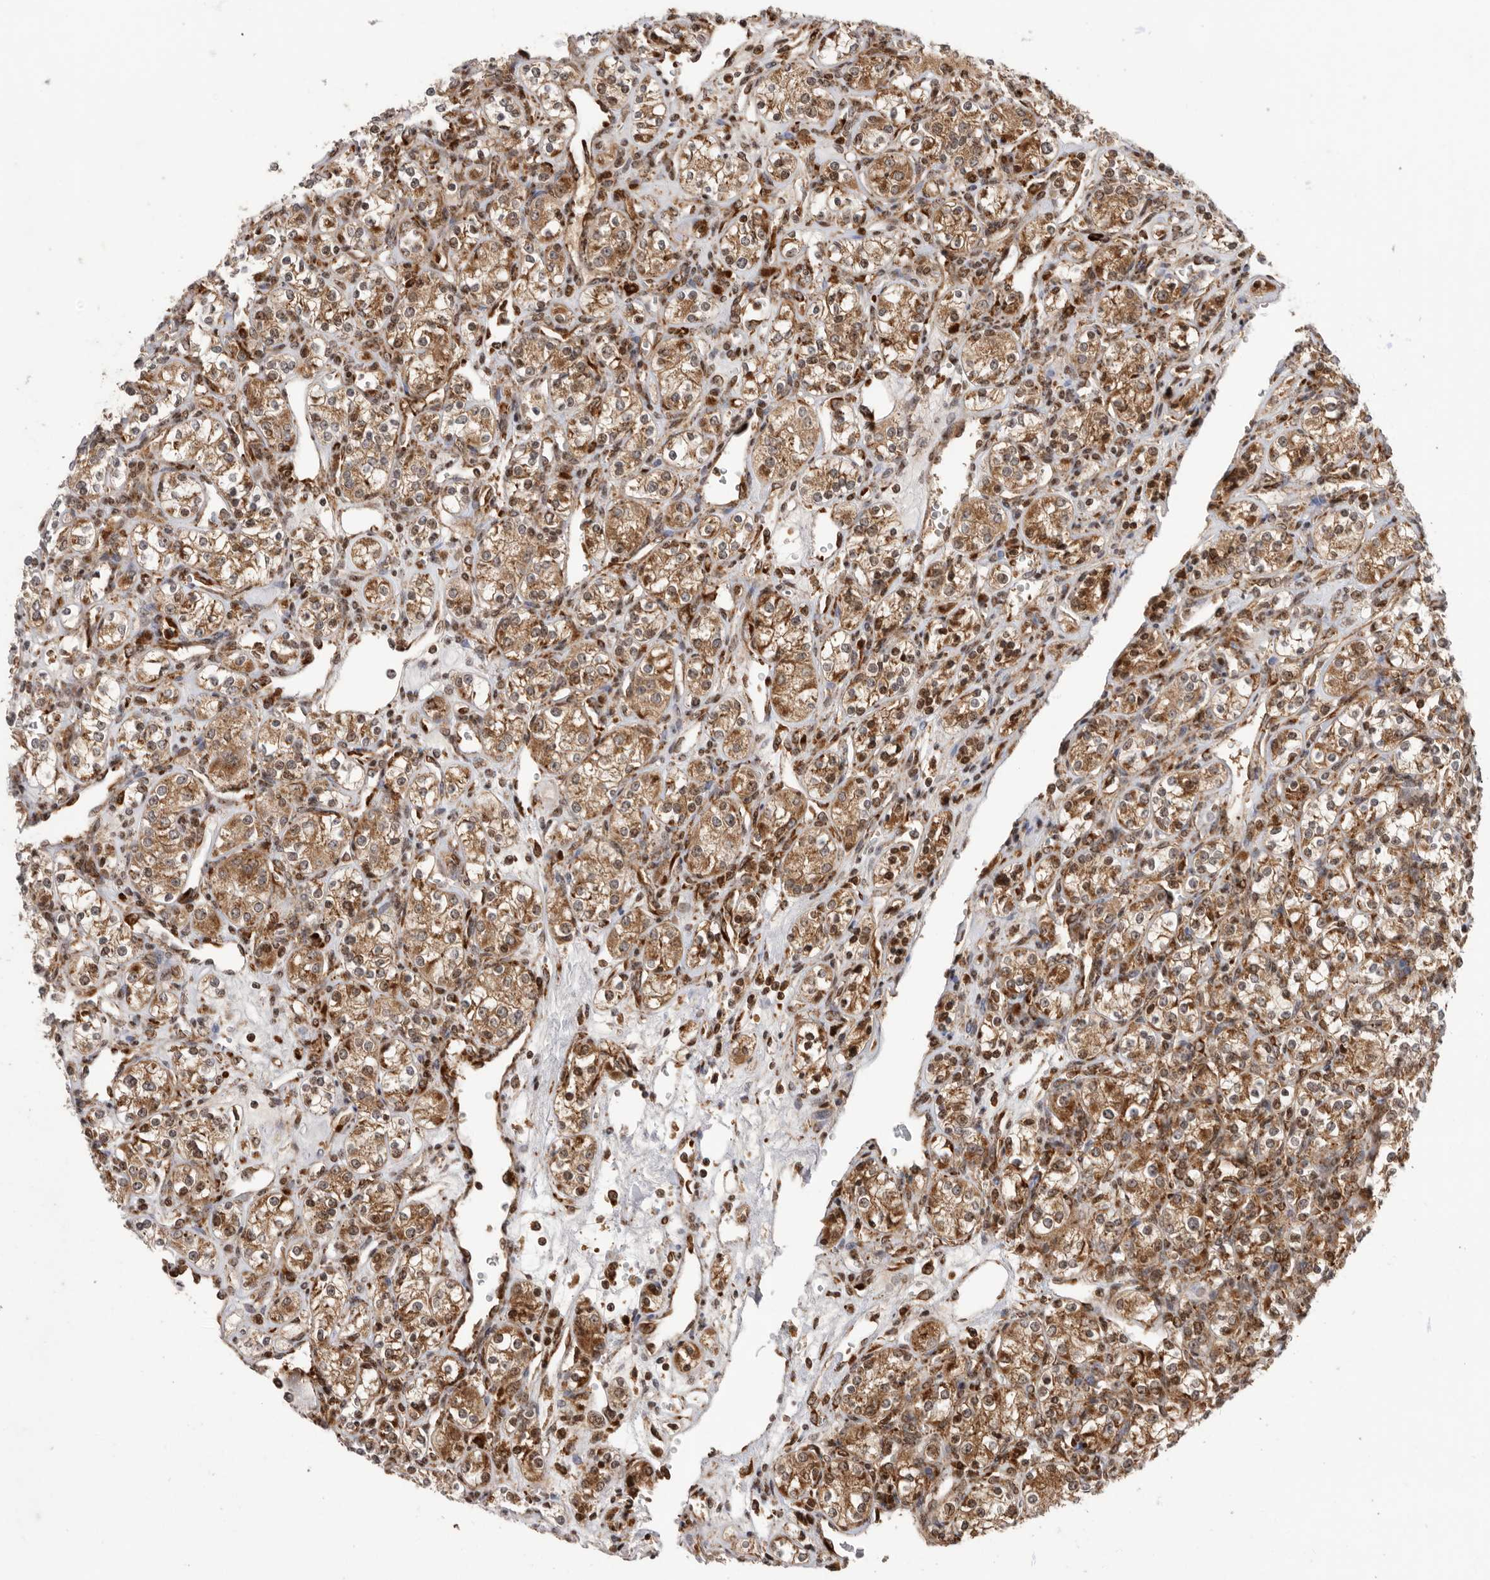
{"staining": {"intensity": "moderate", "quantity": ">75%", "location": "cytoplasmic/membranous"}, "tissue": "renal cancer", "cell_type": "Tumor cells", "image_type": "cancer", "snomed": [{"axis": "morphology", "description": "Adenocarcinoma, NOS"}, {"axis": "topography", "description": "Kidney"}], "caption": "Renal adenocarcinoma stained with a brown dye exhibits moderate cytoplasmic/membranous positive staining in about >75% of tumor cells.", "gene": "FZD3", "patient": {"sex": "male", "age": 77}}